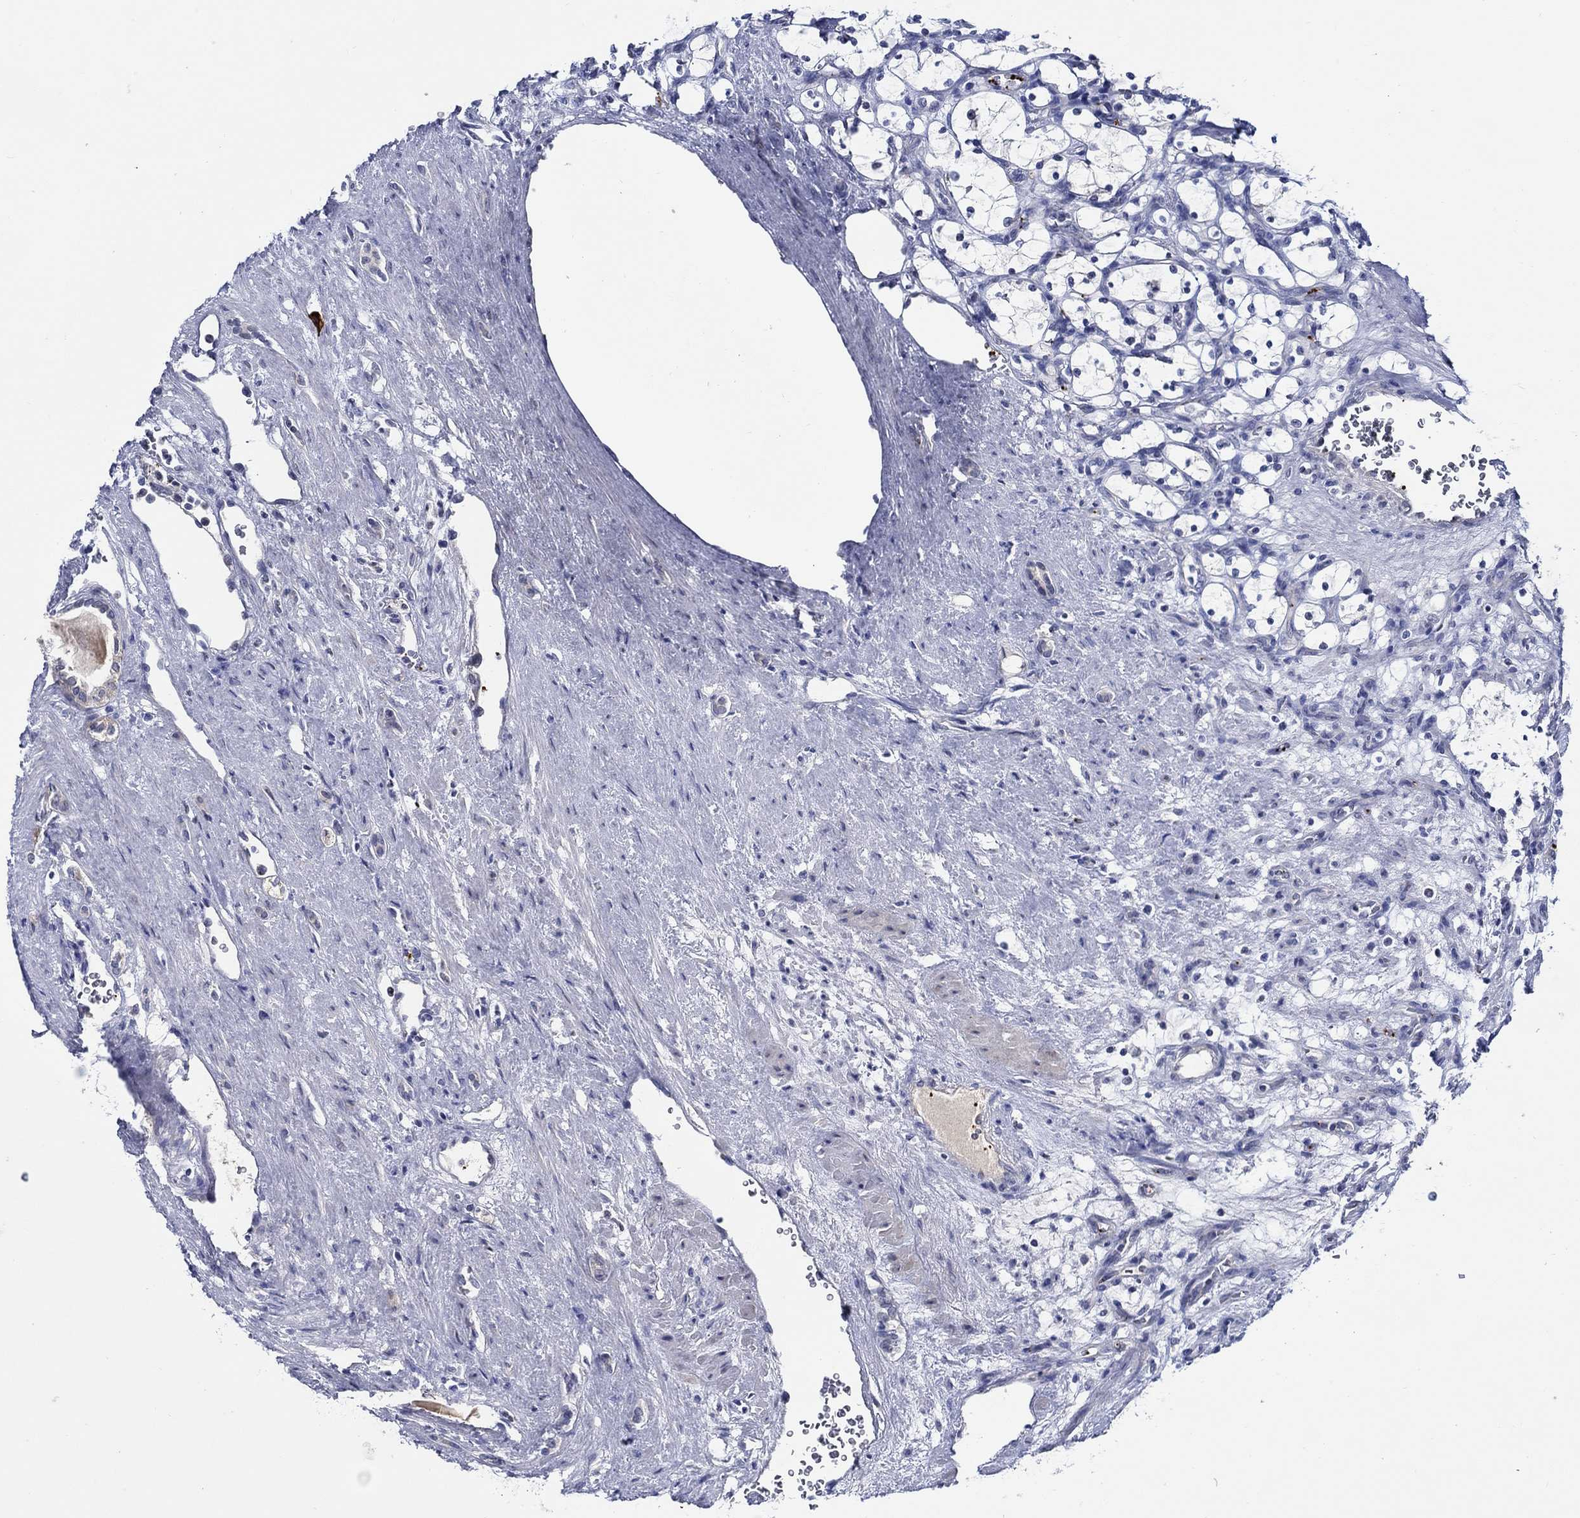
{"staining": {"intensity": "negative", "quantity": "none", "location": "none"}, "tissue": "renal cancer", "cell_type": "Tumor cells", "image_type": "cancer", "snomed": [{"axis": "morphology", "description": "Adenocarcinoma, NOS"}, {"axis": "topography", "description": "Kidney"}], "caption": "Immunohistochemistry image of neoplastic tissue: human renal adenocarcinoma stained with DAB (3,3'-diaminobenzidine) displays no significant protein expression in tumor cells.", "gene": "ALOX12", "patient": {"sex": "female", "age": 69}}